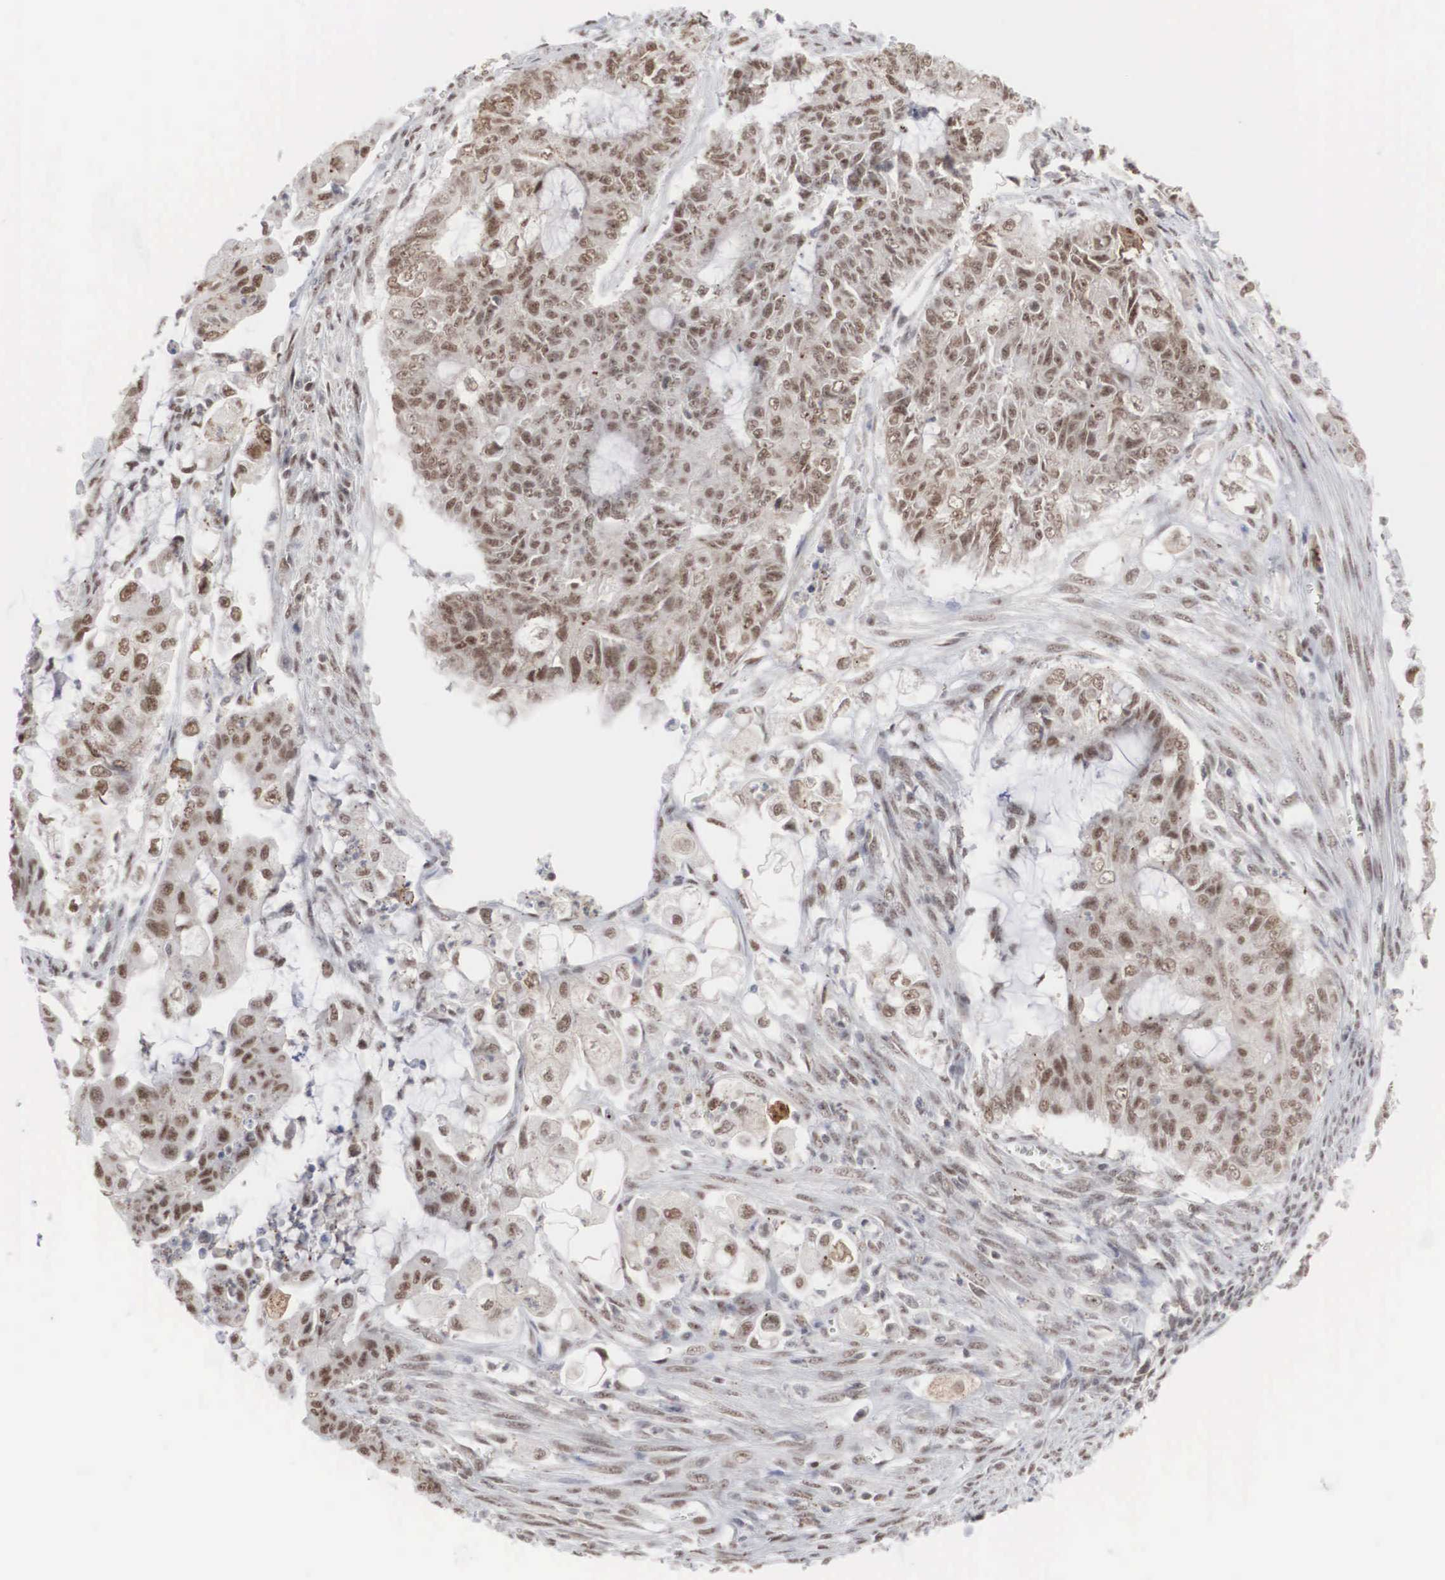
{"staining": {"intensity": "weak", "quantity": "25%-75%", "location": "nuclear"}, "tissue": "endometrial cancer", "cell_type": "Tumor cells", "image_type": "cancer", "snomed": [{"axis": "morphology", "description": "Adenocarcinoma, NOS"}, {"axis": "topography", "description": "Endometrium"}], "caption": "Endometrial adenocarcinoma stained with DAB immunohistochemistry (IHC) displays low levels of weak nuclear expression in approximately 25%-75% of tumor cells. (DAB = brown stain, brightfield microscopy at high magnification).", "gene": "AUTS2", "patient": {"sex": "female", "age": 75}}